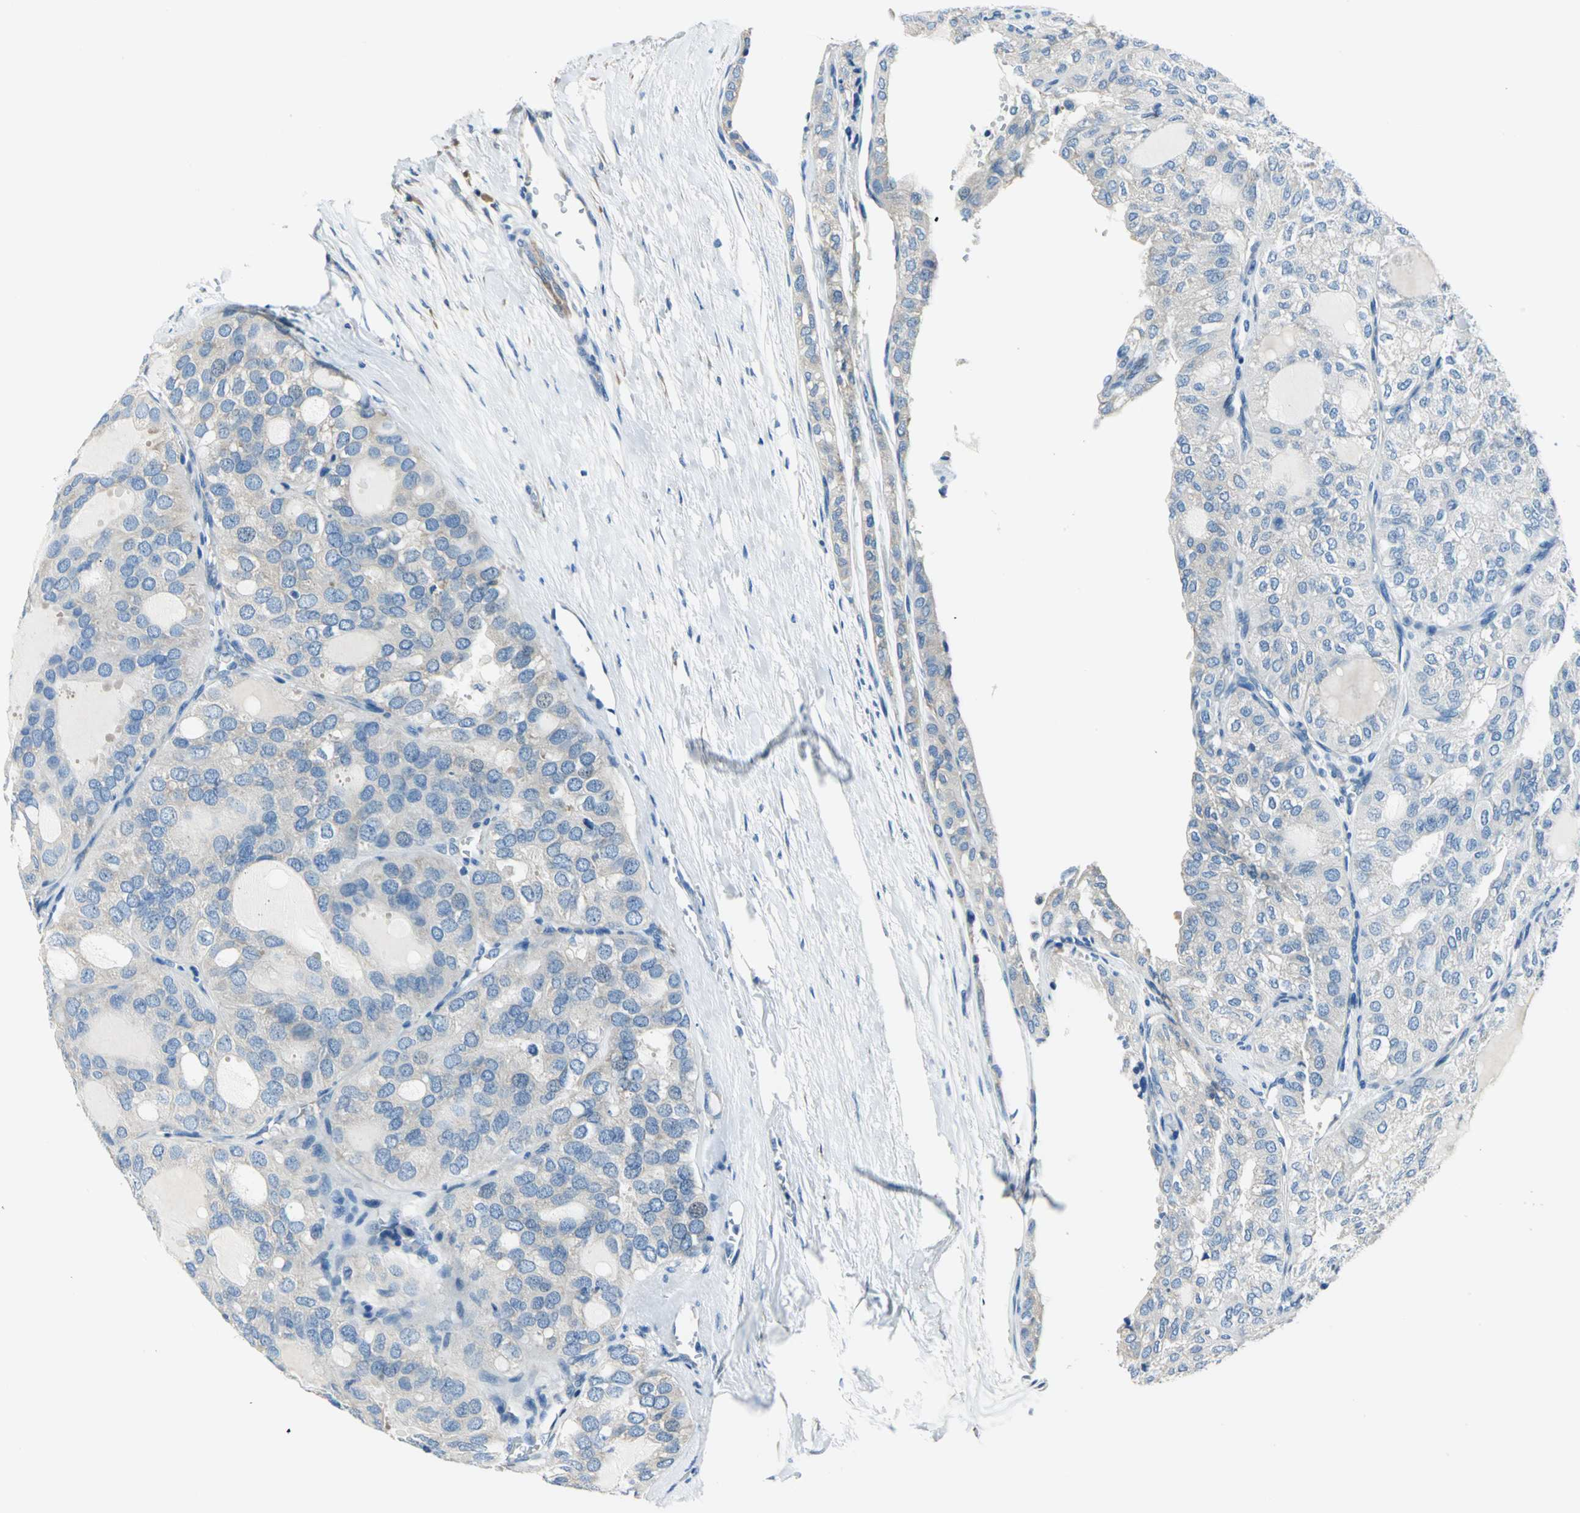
{"staining": {"intensity": "negative", "quantity": "none", "location": "none"}, "tissue": "thyroid cancer", "cell_type": "Tumor cells", "image_type": "cancer", "snomed": [{"axis": "morphology", "description": "Follicular adenoma carcinoma, NOS"}, {"axis": "topography", "description": "Thyroid gland"}], "caption": "Immunohistochemical staining of thyroid cancer reveals no significant expression in tumor cells.", "gene": "TRIM25", "patient": {"sex": "male", "age": 75}}